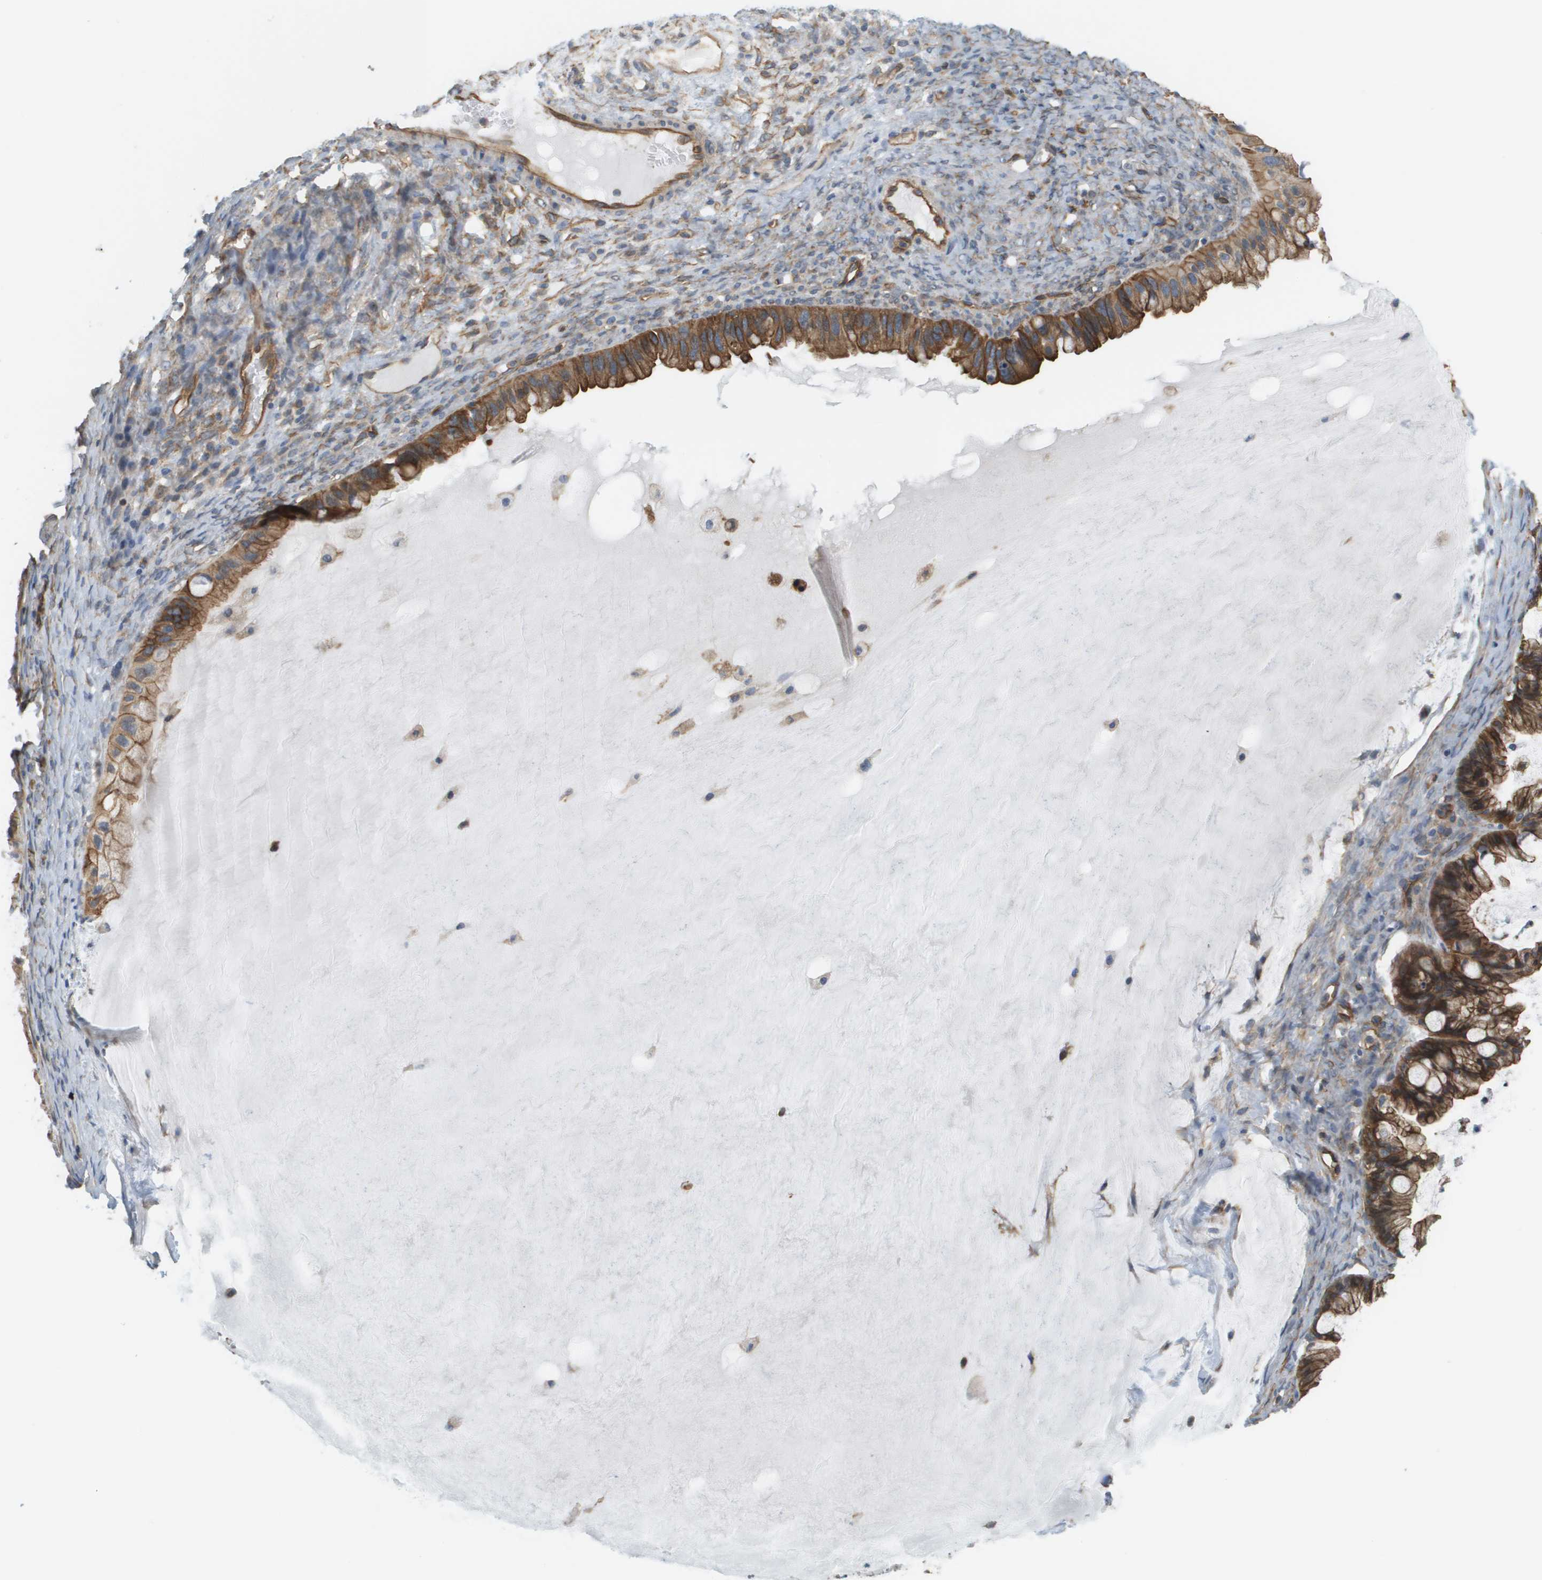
{"staining": {"intensity": "moderate", "quantity": ">75%", "location": "cytoplasmic/membranous"}, "tissue": "ovarian cancer", "cell_type": "Tumor cells", "image_type": "cancer", "snomed": [{"axis": "morphology", "description": "Cystadenocarcinoma, mucinous, NOS"}, {"axis": "topography", "description": "Ovary"}], "caption": "High-power microscopy captured an immunohistochemistry (IHC) micrograph of ovarian cancer (mucinous cystadenocarcinoma), revealing moderate cytoplasmic/membranous expression in about >75% of tumor cells.", "gene": "SGMS2", "patient": {"sex": "female", "age": 57}}